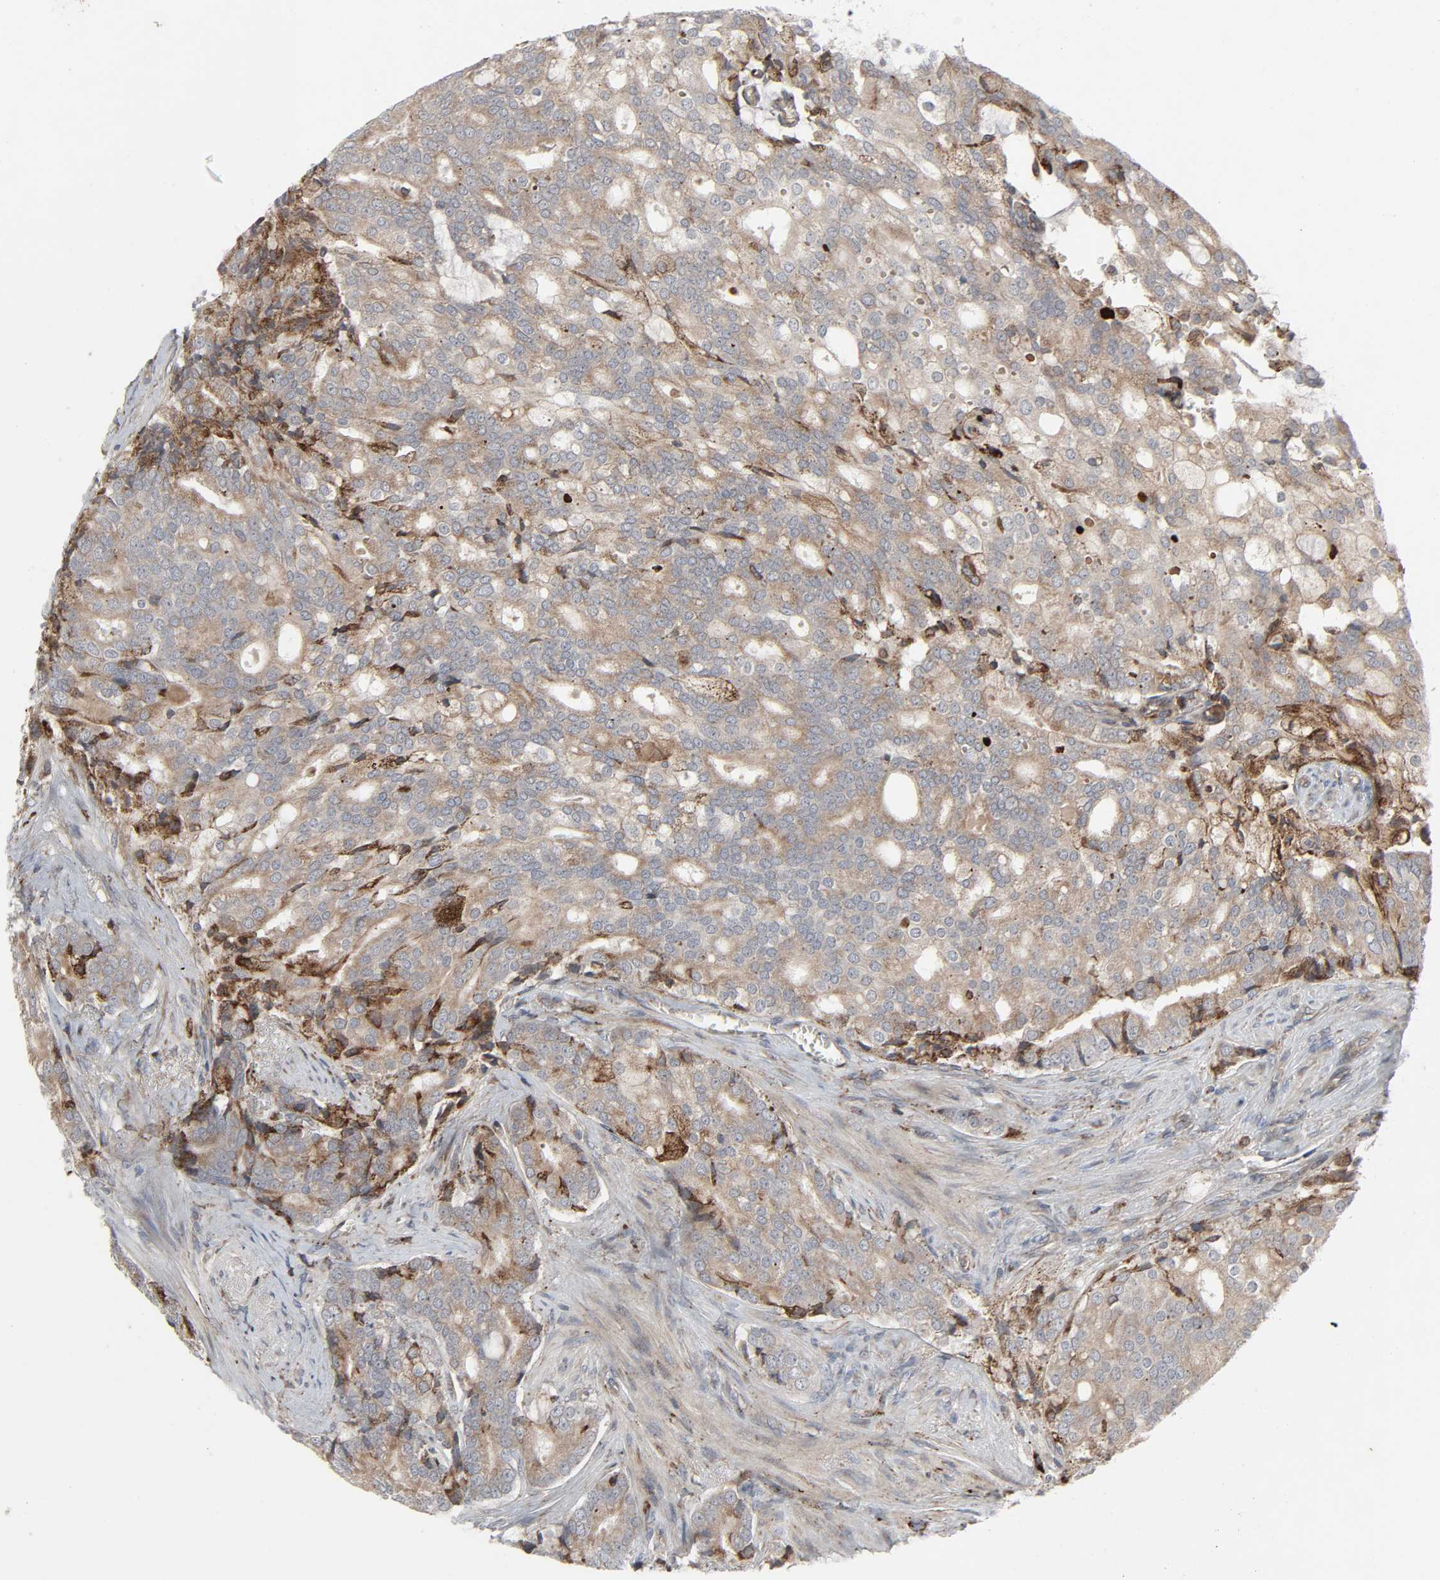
{"staining": {"intensity": "moderate", "quantity": ">75%", "location": "cytoplasmic/membranous"}, "tissue": "prostate cancer", "cell_type": "Tumor cells", "image_type": "cancer", "snomed": [{"axis": "morphology", "description": "Adenocarcinoma, Low grade"}, {"axis": "topography", "description": "Prostate"}], "caption": "Immunohistochemical staining of human adenocarcinoma (low-grade) (prostate) demonstrates medium levels of moderate cytoplasmic/membranous protein staining in about >75% of tumor cells.", "gene": "ADCY4", "patient": {"sex": "male", "age": 58}}